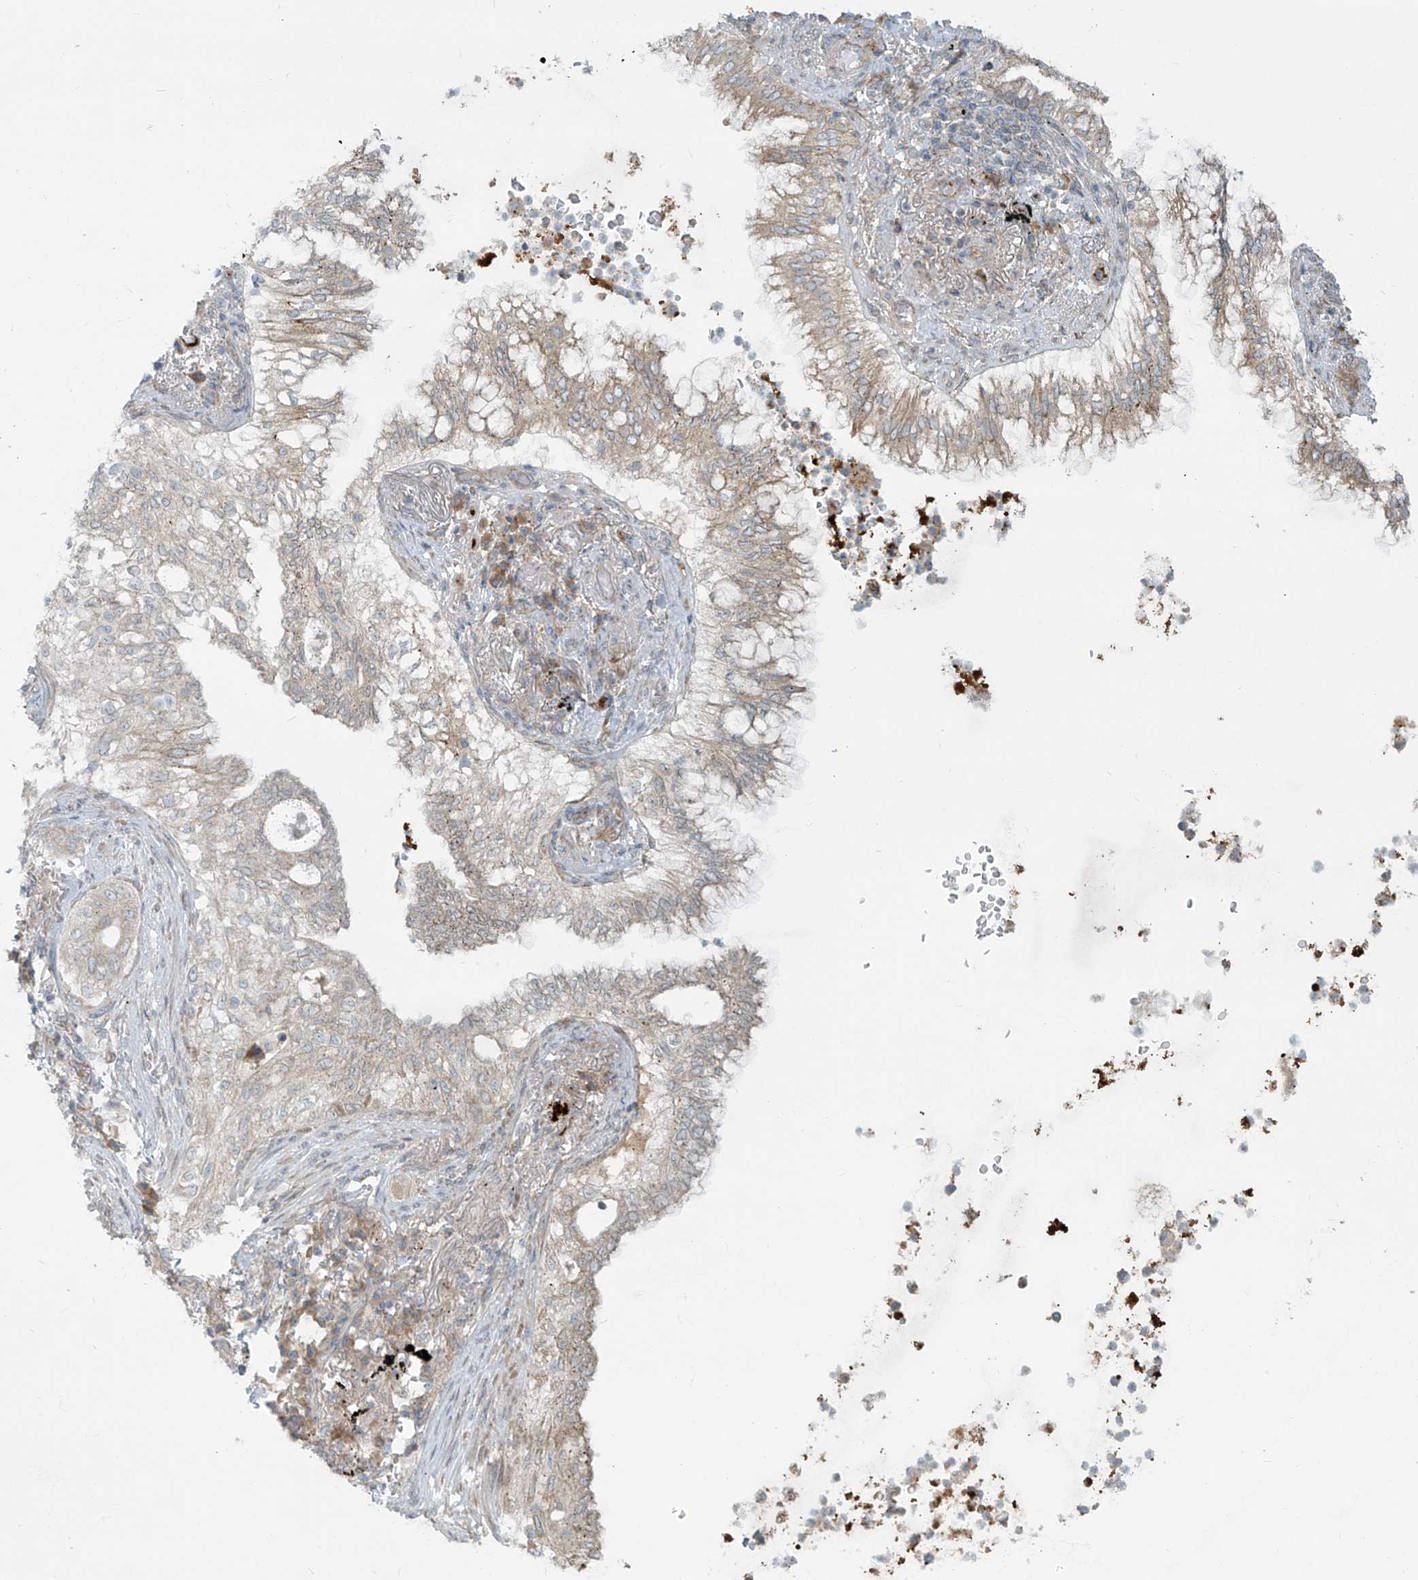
{"staining": {"intensity": "moderate", "quantity": "<25%", "location": "cytoplasmic/membranous"}, "tissue": "lung cancer", "cell_type": "Tumor cells", "image_type": "cancer", "snomed": [{"axis": "morphology", "description": "Adenocarcinoma, NOS"}, {"axis": "topography", "description": "Lung"}], "caption": "The image demonstrates staining of lung cancer (adenocarcinoma), revealing moderate cytoplasmic/membranous protein positivity (brown color) within tumor cells.", "gene": "LZTS3", "patient": {"sex": "female", "age": 70}}